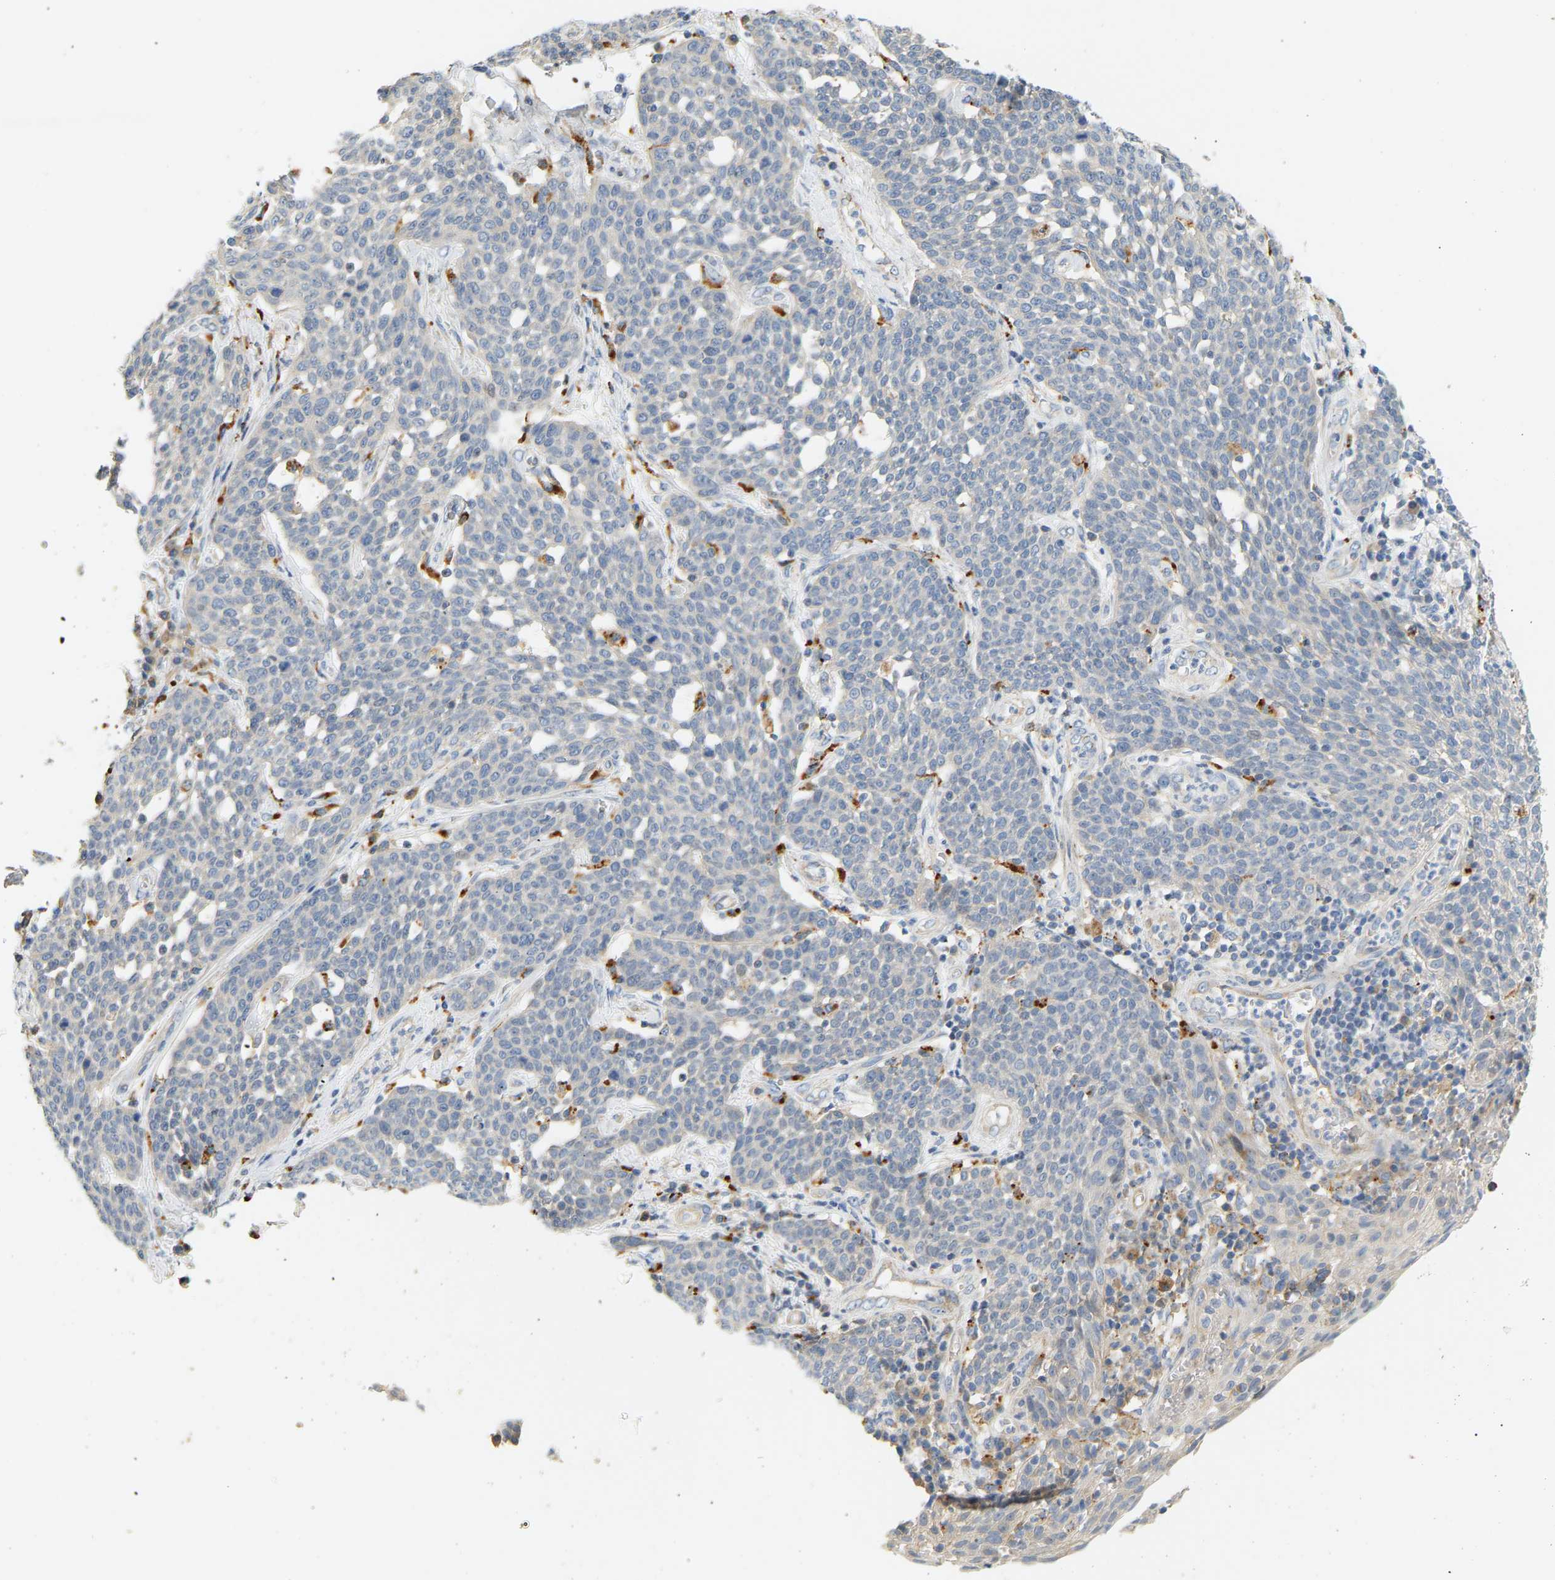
{"staining": {"intensity": "negative", "quantity": "none", "location": "none"}, "tissue": "cervical cancer", "cell_type": "Tumor cells", "image_type": "cancer", "snomed": [{"axis": "morphology", "description": "Squamous cell carcinoma, NOS"}, {"axis": "topography", "description": "Cervix"}], "caption": "Protein analysis of cervical cancer shows no significant positivity in tumor cells.", "gene": "ENTHD1", "patient": {"sex": "female", "age": 34}}